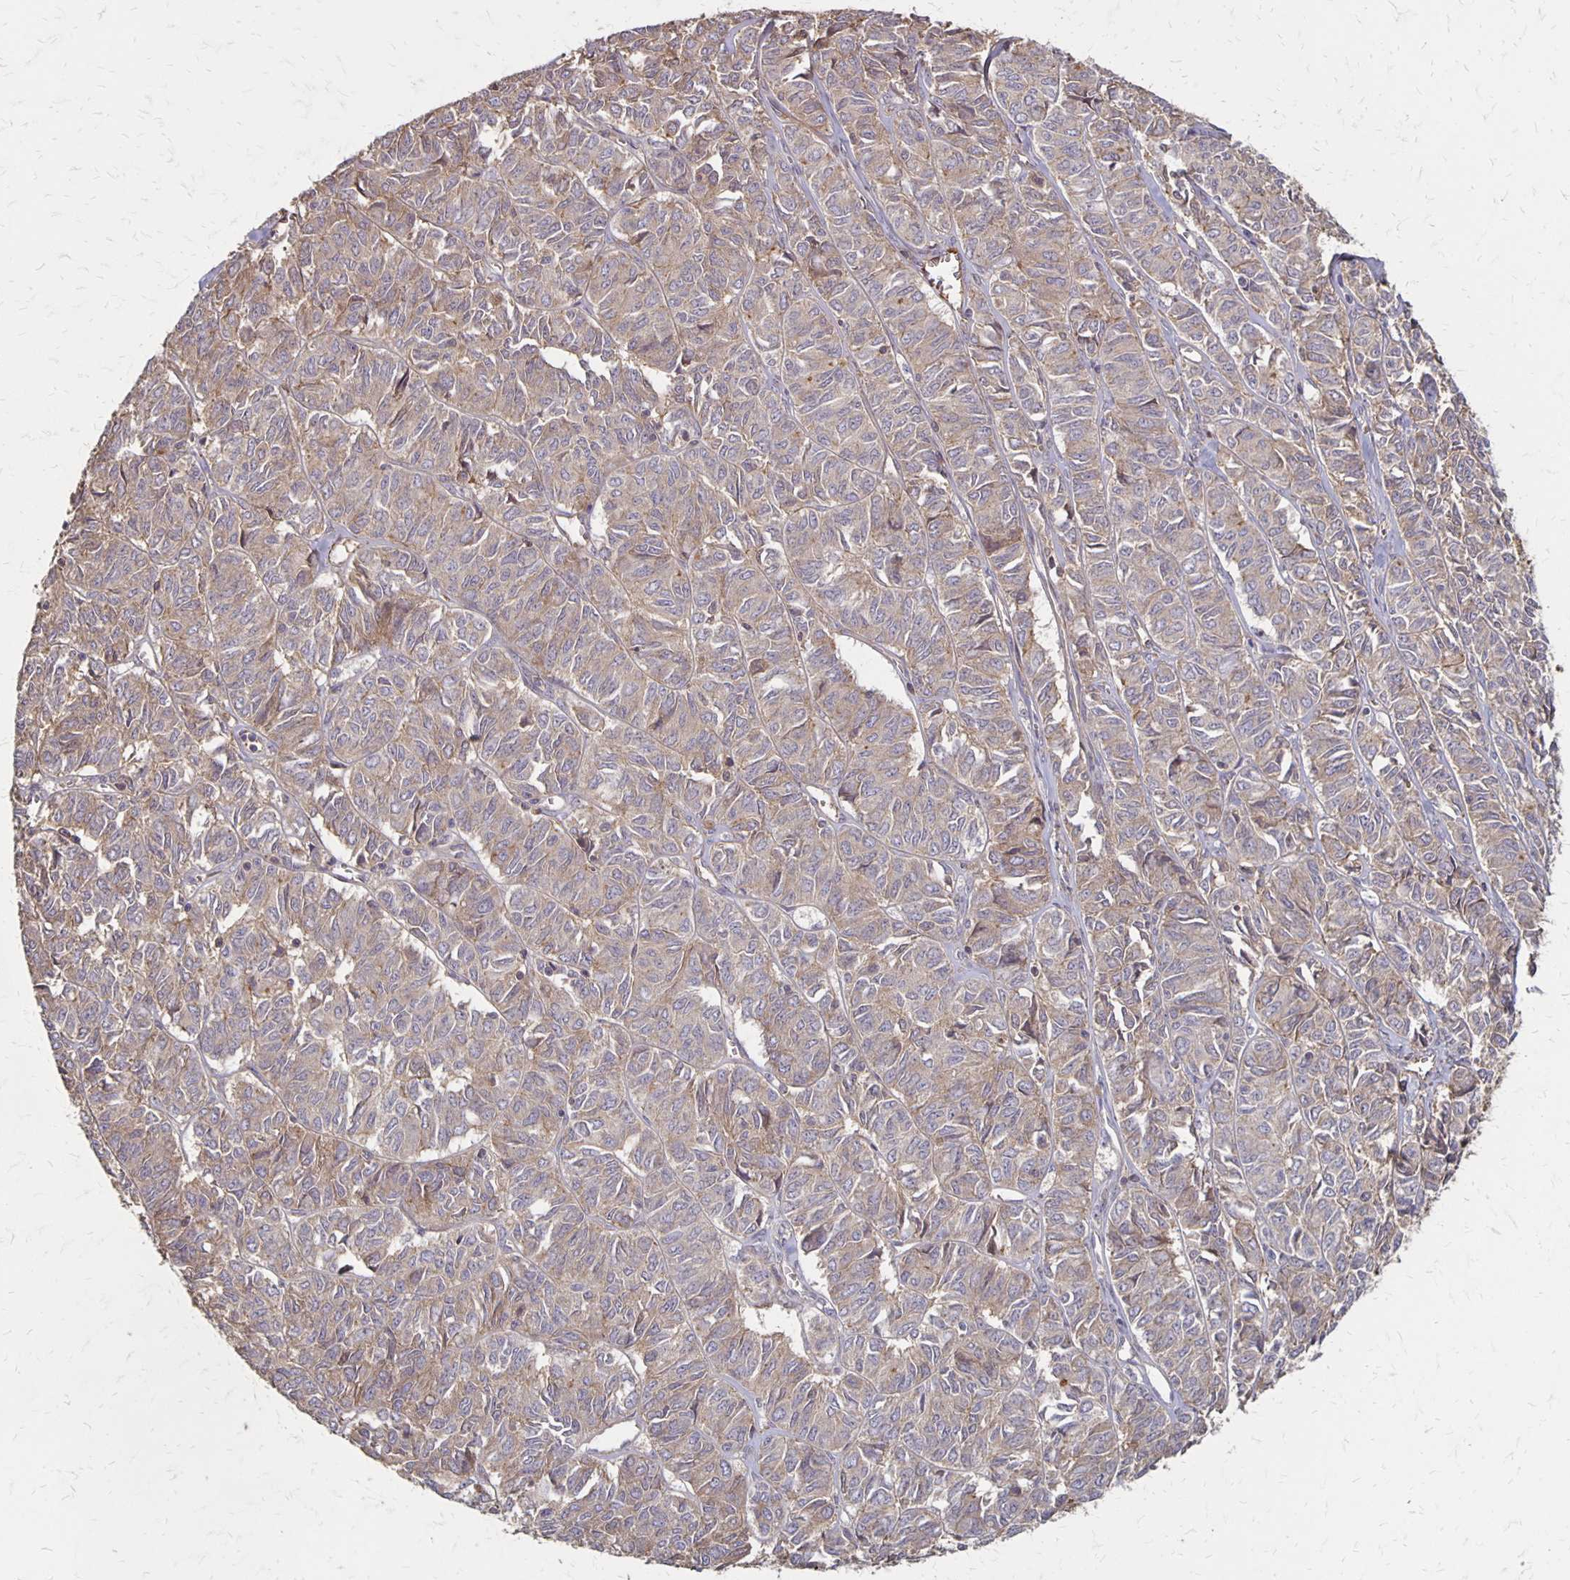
{"staining": {"intensity": "weak", "quantity": ">75%", "location": "cytoplasmic/membranous"}, "tissue": "ovarian cancer", "cell_type": "Tumor cells", "image_type": "cancer", "snomed": [{"axis": "morphology", "description": "Carcinoma, endometroid"}, {"axis": "topography", "description": "Ovary"}], "caption": "The histopathology image exhibits immunohistochemical staining of ovarian cancer. There is weak cytoplasmic/membranous staining is appreciated in about >75% of tumor cells.", "gene": "PROM2", "patient": {"sex": "female", "age": 80}}